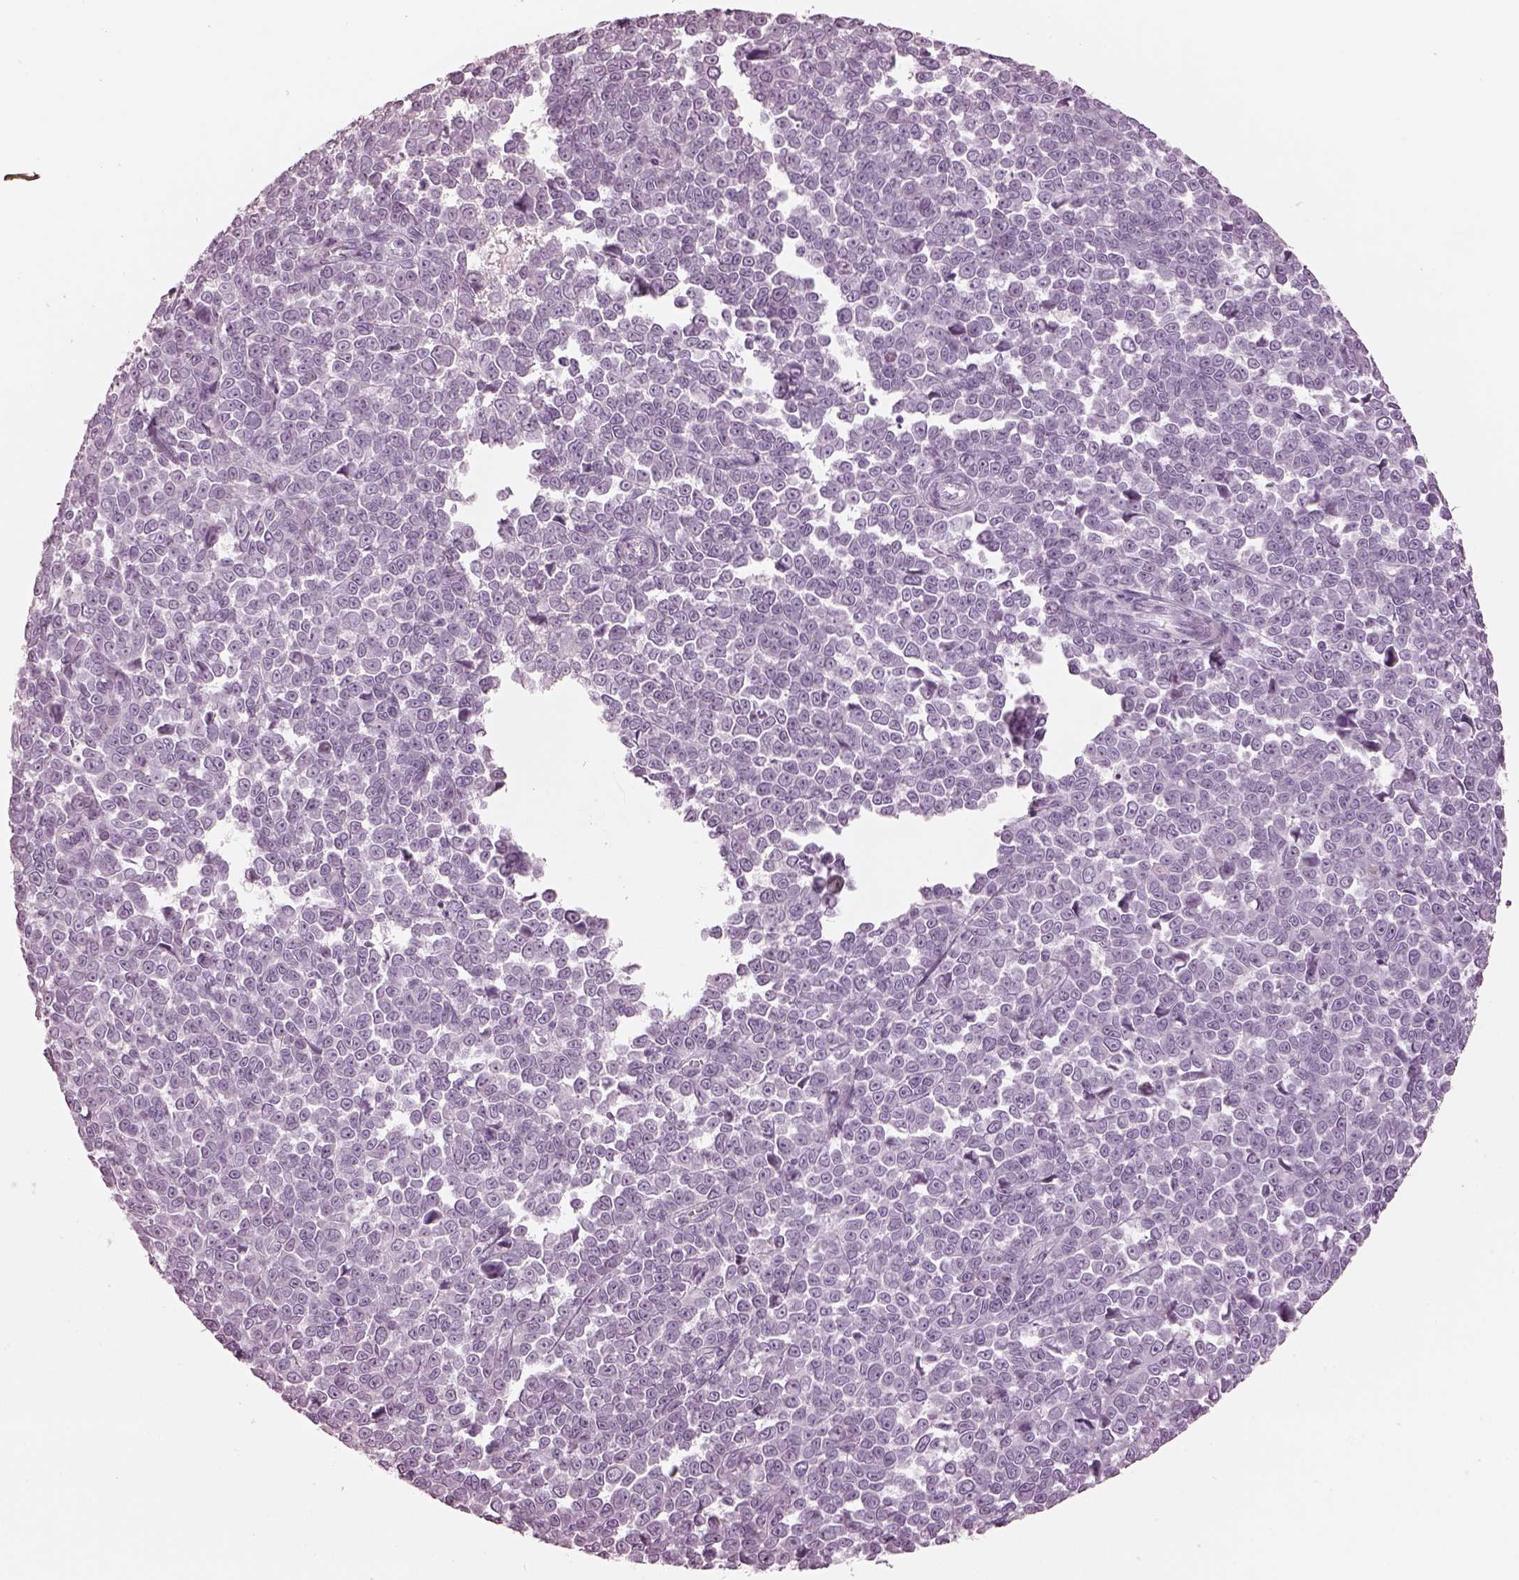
{"staining": {"intensity": "negative", "quantity": "none", "location": "none"}, "tissue": "melanoma", "cell_type": "Tumor cells", "image_type": "cancer", "snomed": [{"axis": "morphology", "description": "Malignant melanoma, NOS"}, {"axis": "topography", "description": "Skin"}], "caption": "An image of malignant melanoma stained for a protein demonstrates no brown staining in tumor cells. (Brightfield microscopy of DAB immunohistochemistry (IHC) at high magnification).", "gene": "OPN4", "patient": {"sex": "female", "age": 95}}